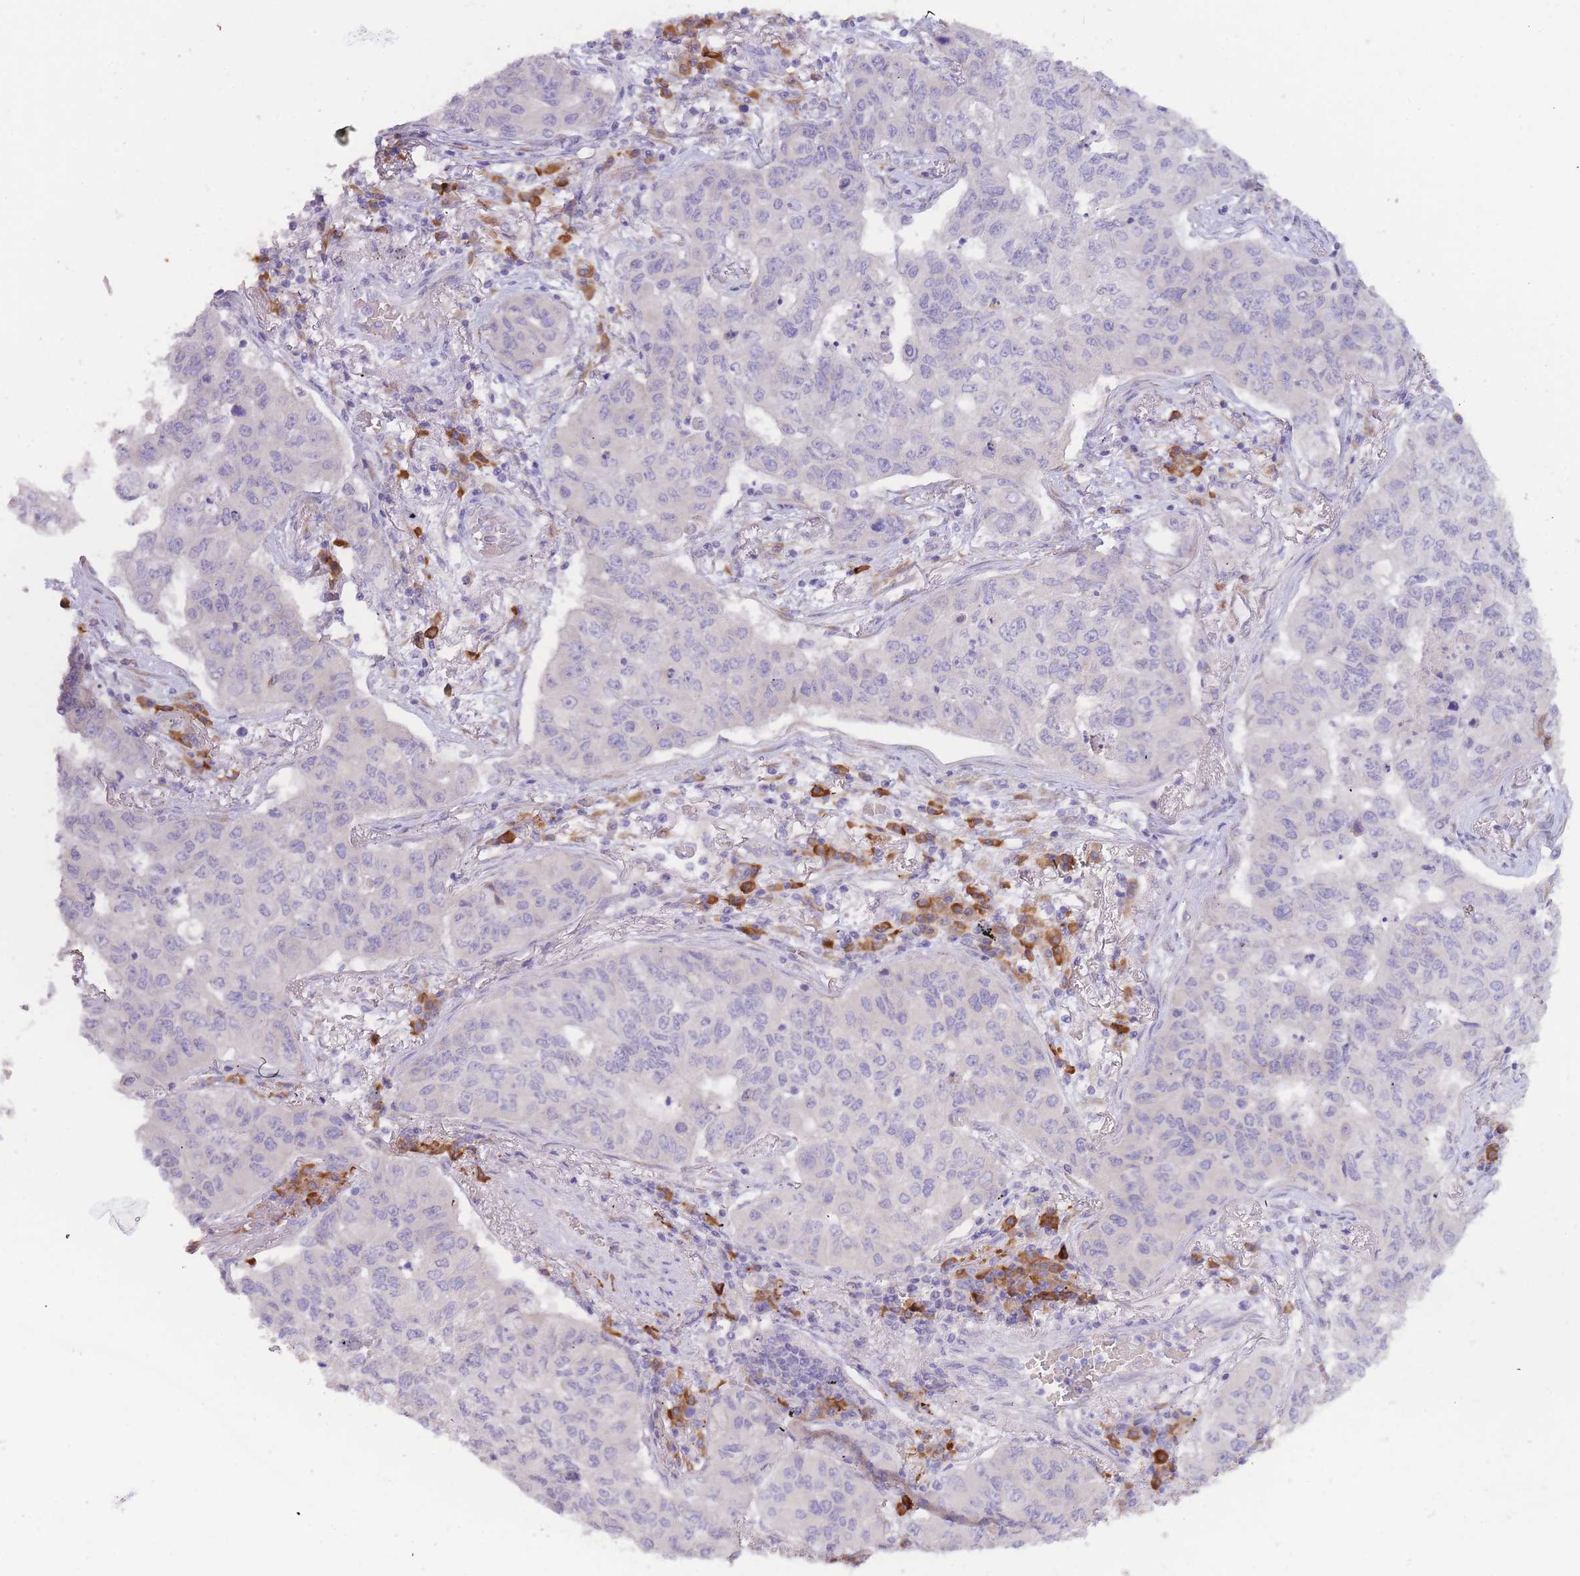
{"staining": {"intensity": "negative", "quantity": "none", "location": "none"}, "tissue": "lung cancer", "cell_type": "Tumor cells", "image_type": "cancer", "snomed": [{"axis": "morphology", "description": "Squamous cell carcinoma, NOS"}, {"axis": "topography", "description": "Lung"}], "caption": "DAB (3,3'-diaminobenzidine) immunohistochemical staining of lung cancer (squamous cell carcinoma) displays no significant positivity in tumor cells.", "gene": "SLC35E4", "patient": {"sex": "male", "age": 74}}